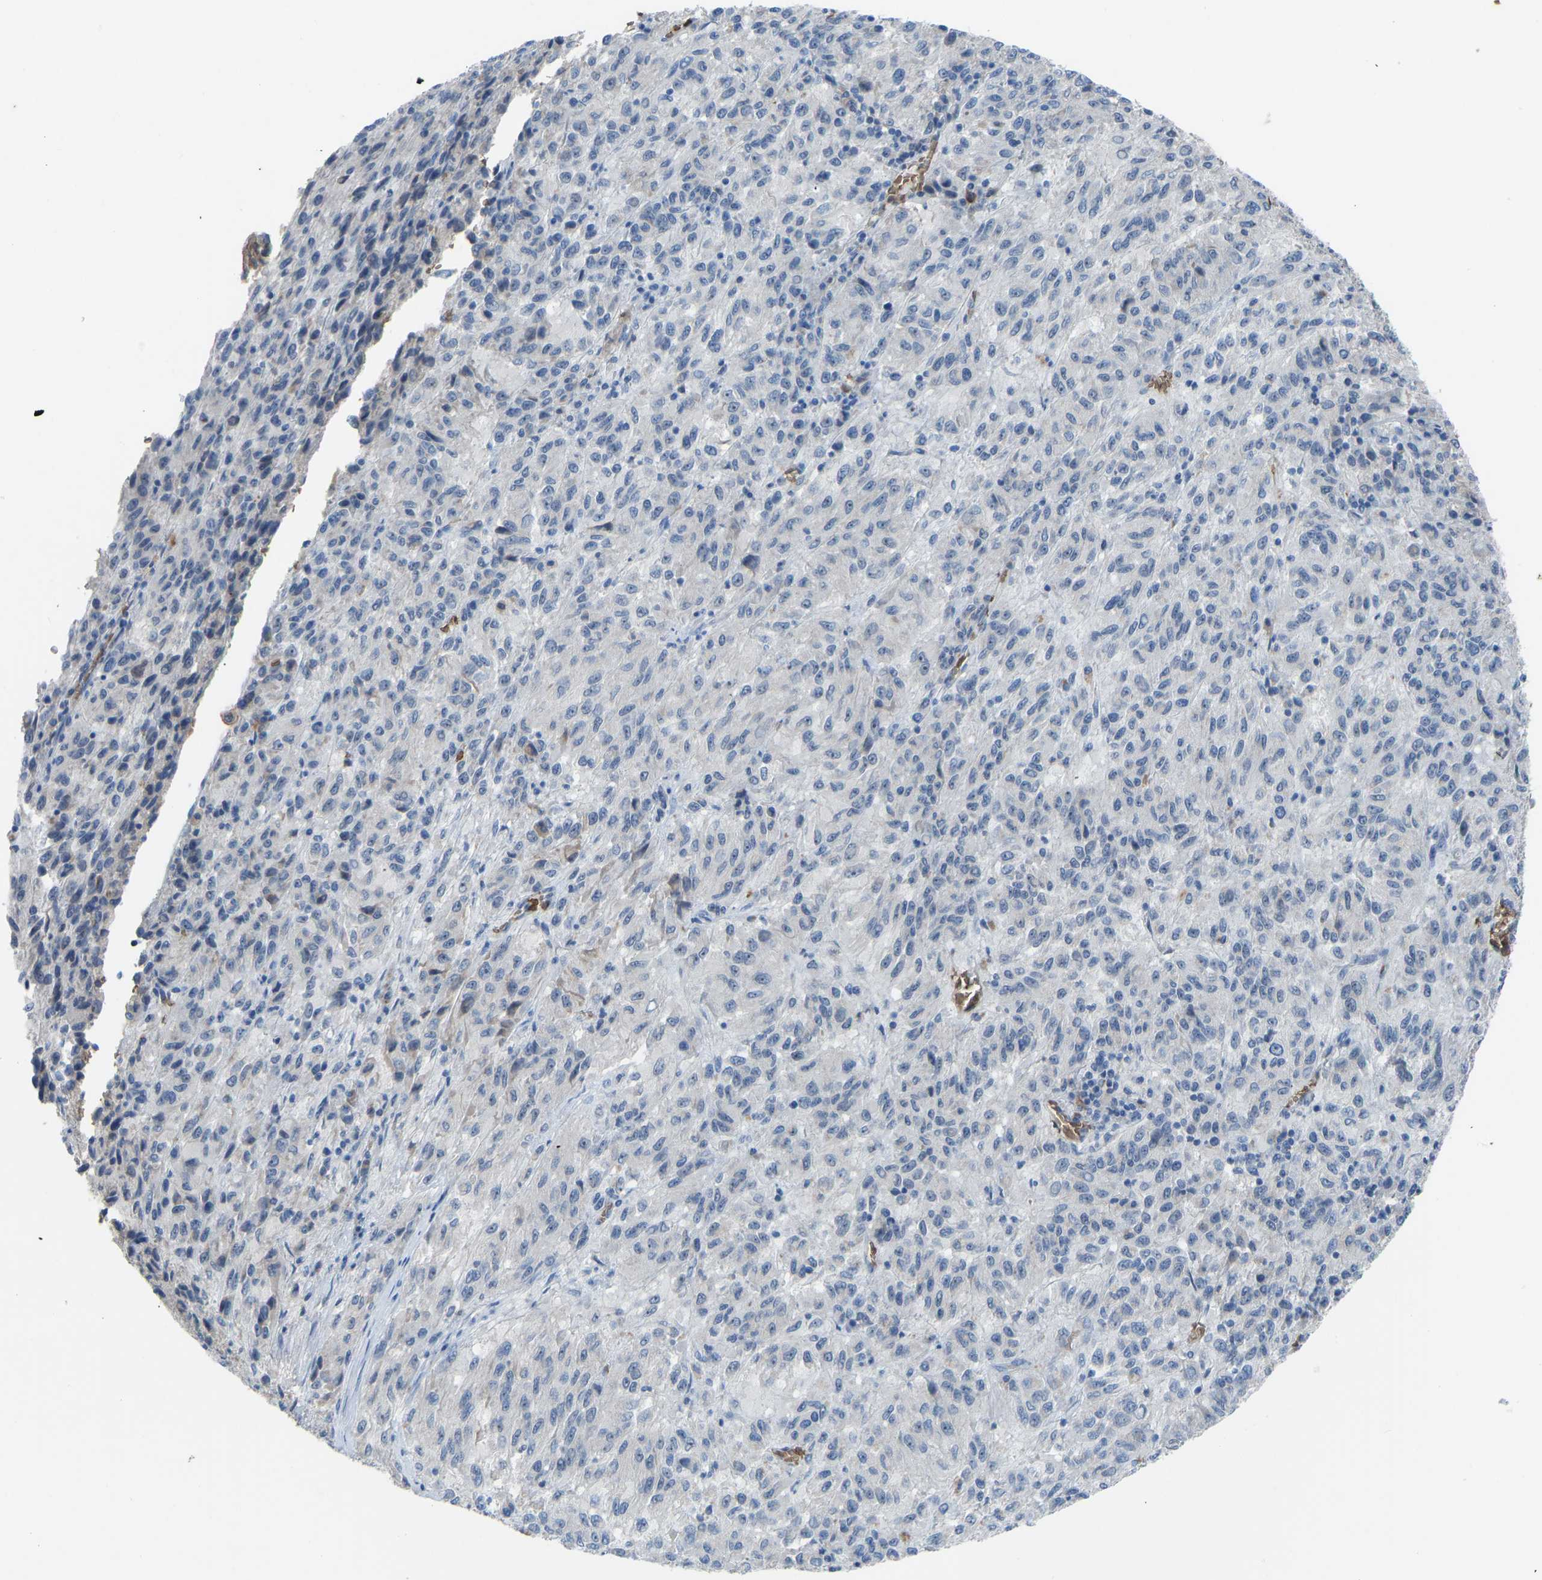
{"staining": {"intensity": "negative", "quantity": "none", "location": "none"}, "tissue": "melanoma", "cell_type": "Tumor cells", "image_type": "cancer", "snomed": [{"axis": "morphology", "description": "Malignant melanoma, Metastatic site"}, {"axis": "topography", "description": "Lung"}], "caption": "DAB immunohistochemical staining of human malignant melanoma (metastatic site) demonstrates no significant staining in tumor cells.", "gene": "PIGS", "patient": {"sex": "male", "age": 64}}